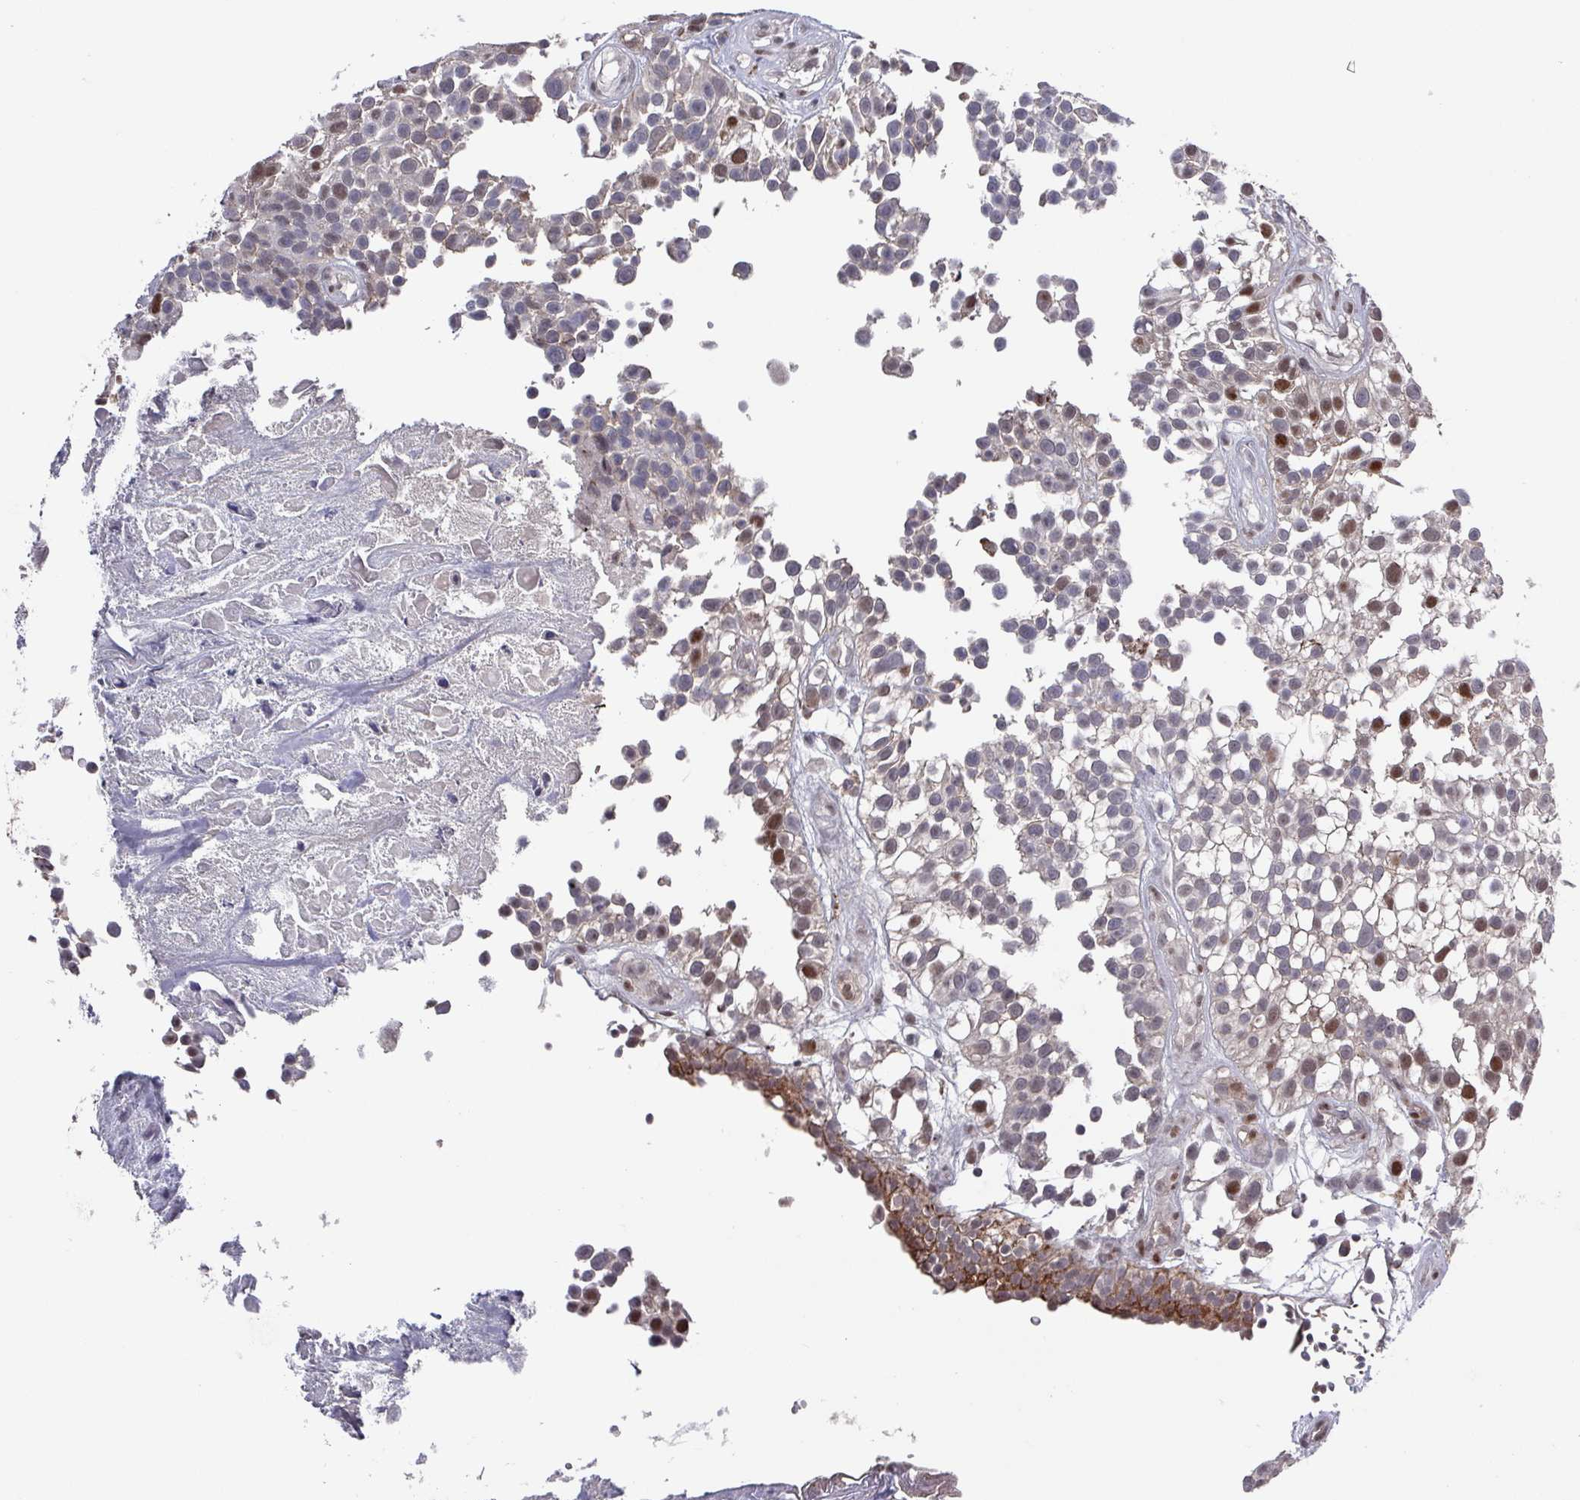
{"staining": {"intensity": "moderate", "quantity": "<25%", "location": "nuclear"}, "tissue": "urothelial cancer", "cell_type": "Tumor cells", "image_type": "cancer", "snomed": [{"axis": "morphology", "description": "Urothelial carcinoma, High grade"}, {"axis": "topography", "description": "Urinary bladder"}], "caption": "Protein analysis of urothelial cancer tissue shows moderate nuclear expression in approximately <25% of tumor cells.", "gene": "PRRX1", "patient": {"sex": "male", "age": 56}}